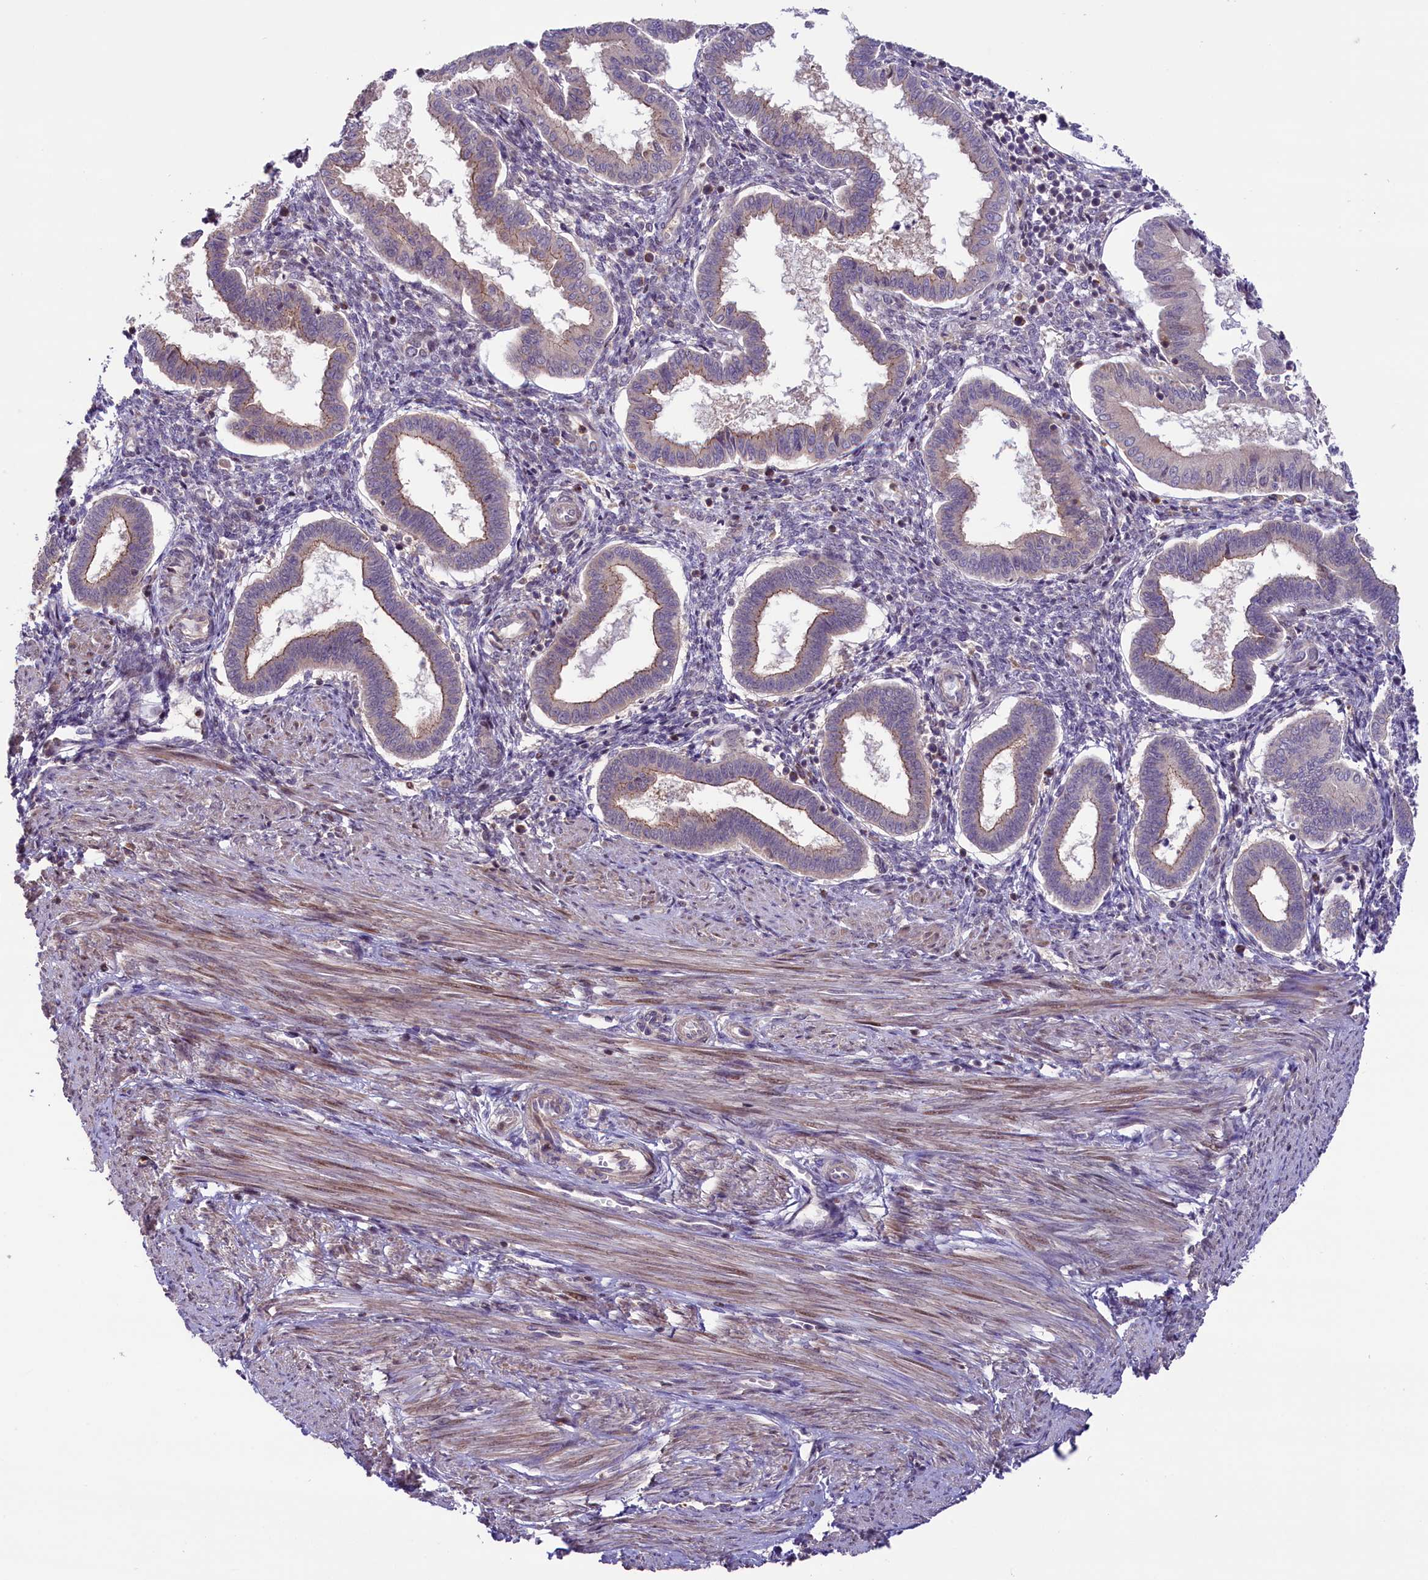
{"staining": {"intensity": "moderate", "quantity": "<25%", "location": "cytoplasmic/membranous"}, "tissue": "endometrium", "cell_type": "Cells in endometrial stroma", "image_type": "normal", "snomed": [{"axis": "morphology", "description": "Normal tissue, NOS"}, {"axis": "topography", "description": "Endometrium"}], "caption": "Immunohistochemistry photomicrograph of normal endometrium: human endometrium stained using immunohistochemistry exhibits low levels of moderate protein expression localized specifically in the cytoplasmic/membranous of cells in endometrial stroma, appearing as a cytoplasmic/membranous brown color.", "gene": "RIC8A", "patient": {"sex": "female", "age": 24}}